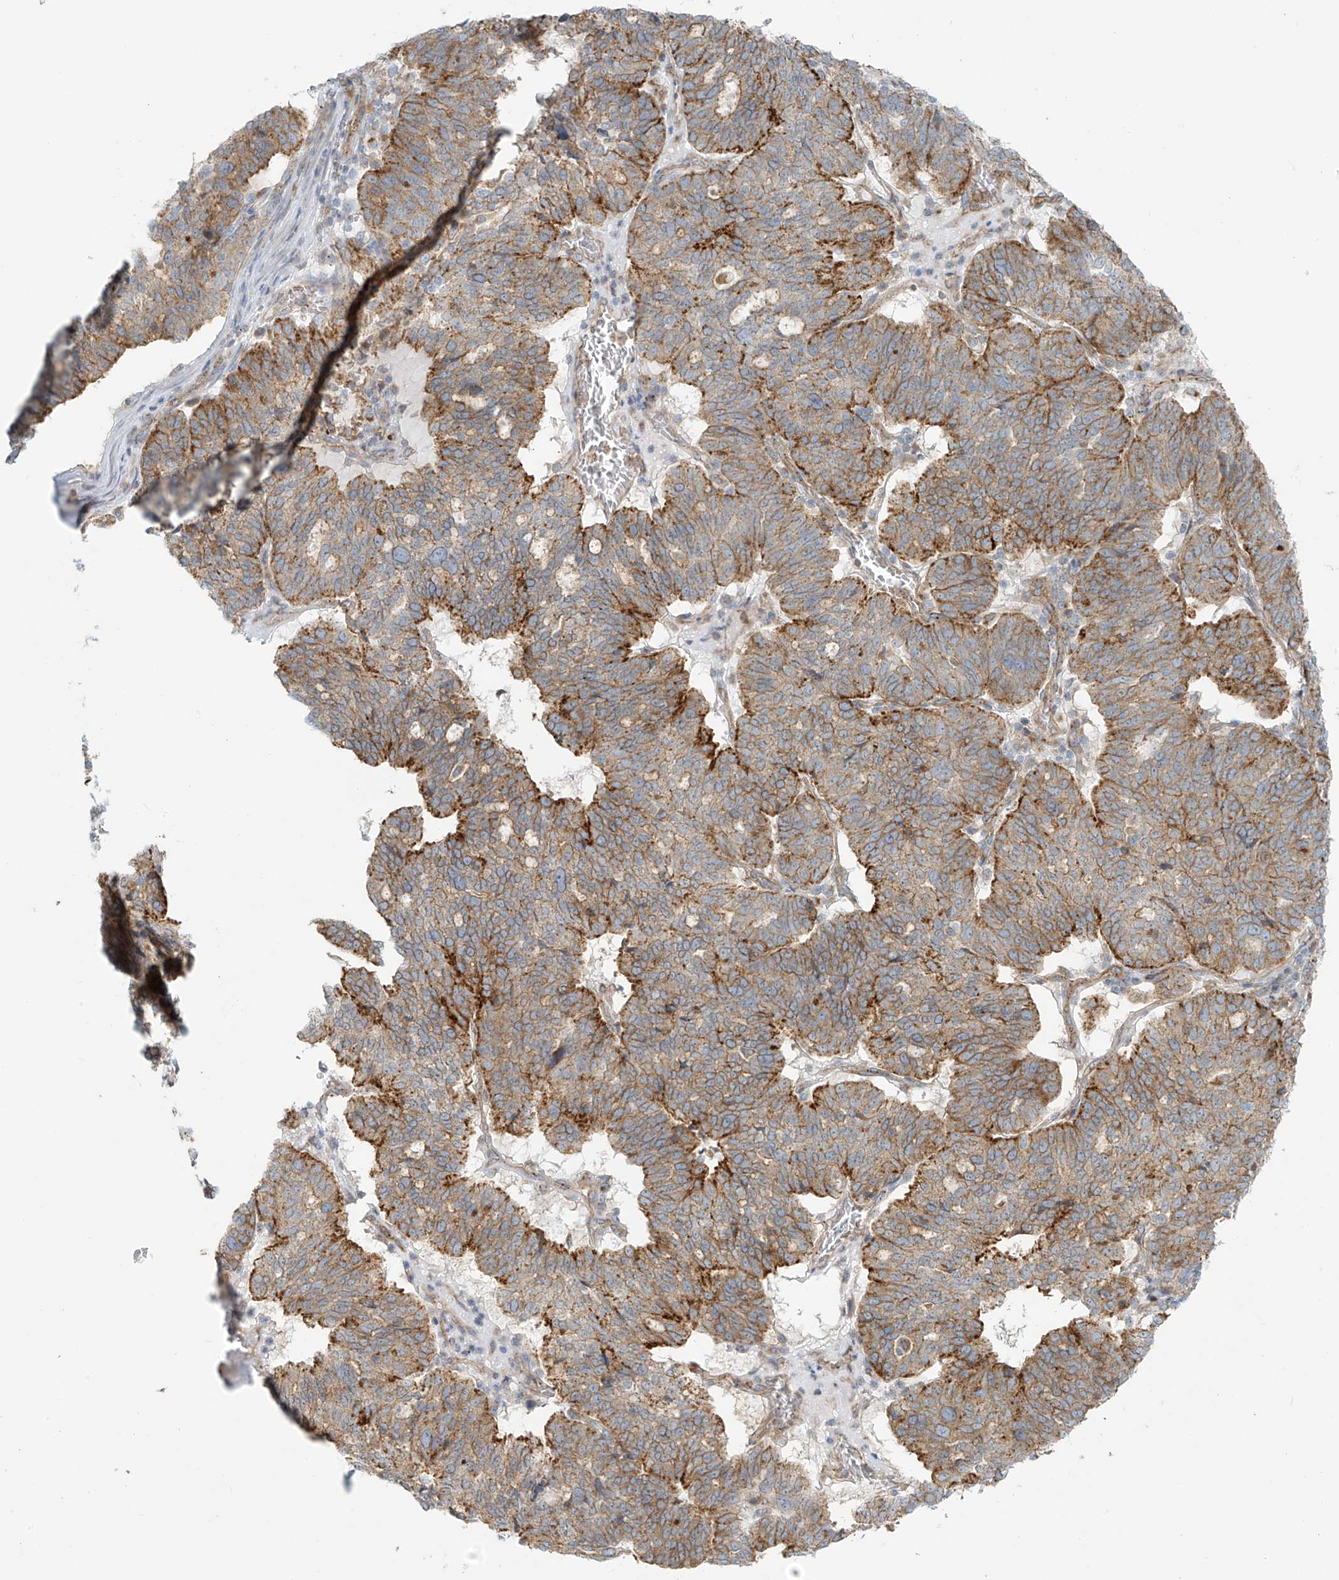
{"staining": {"intensity": "moderate", "quantity": ">75%", "location": "cytoplasmic/membranous"}, "tissue": "ovarian cancer", "cell_type": "Tumor cells", "image_type": "cancer", "snomed": [{"axis": "morphology", "description": "Cystadenocarcinoma, serous, NOS"}, {"axis": "topography", "description": "Ovary"}], "caption": "A brown stain labels moderate cytoplasmic/membranous positivity of a protein in human ovarian cancer tumor cells.", "gene": "LZTS3", "patient": {"sex": "female", "age": 59}}